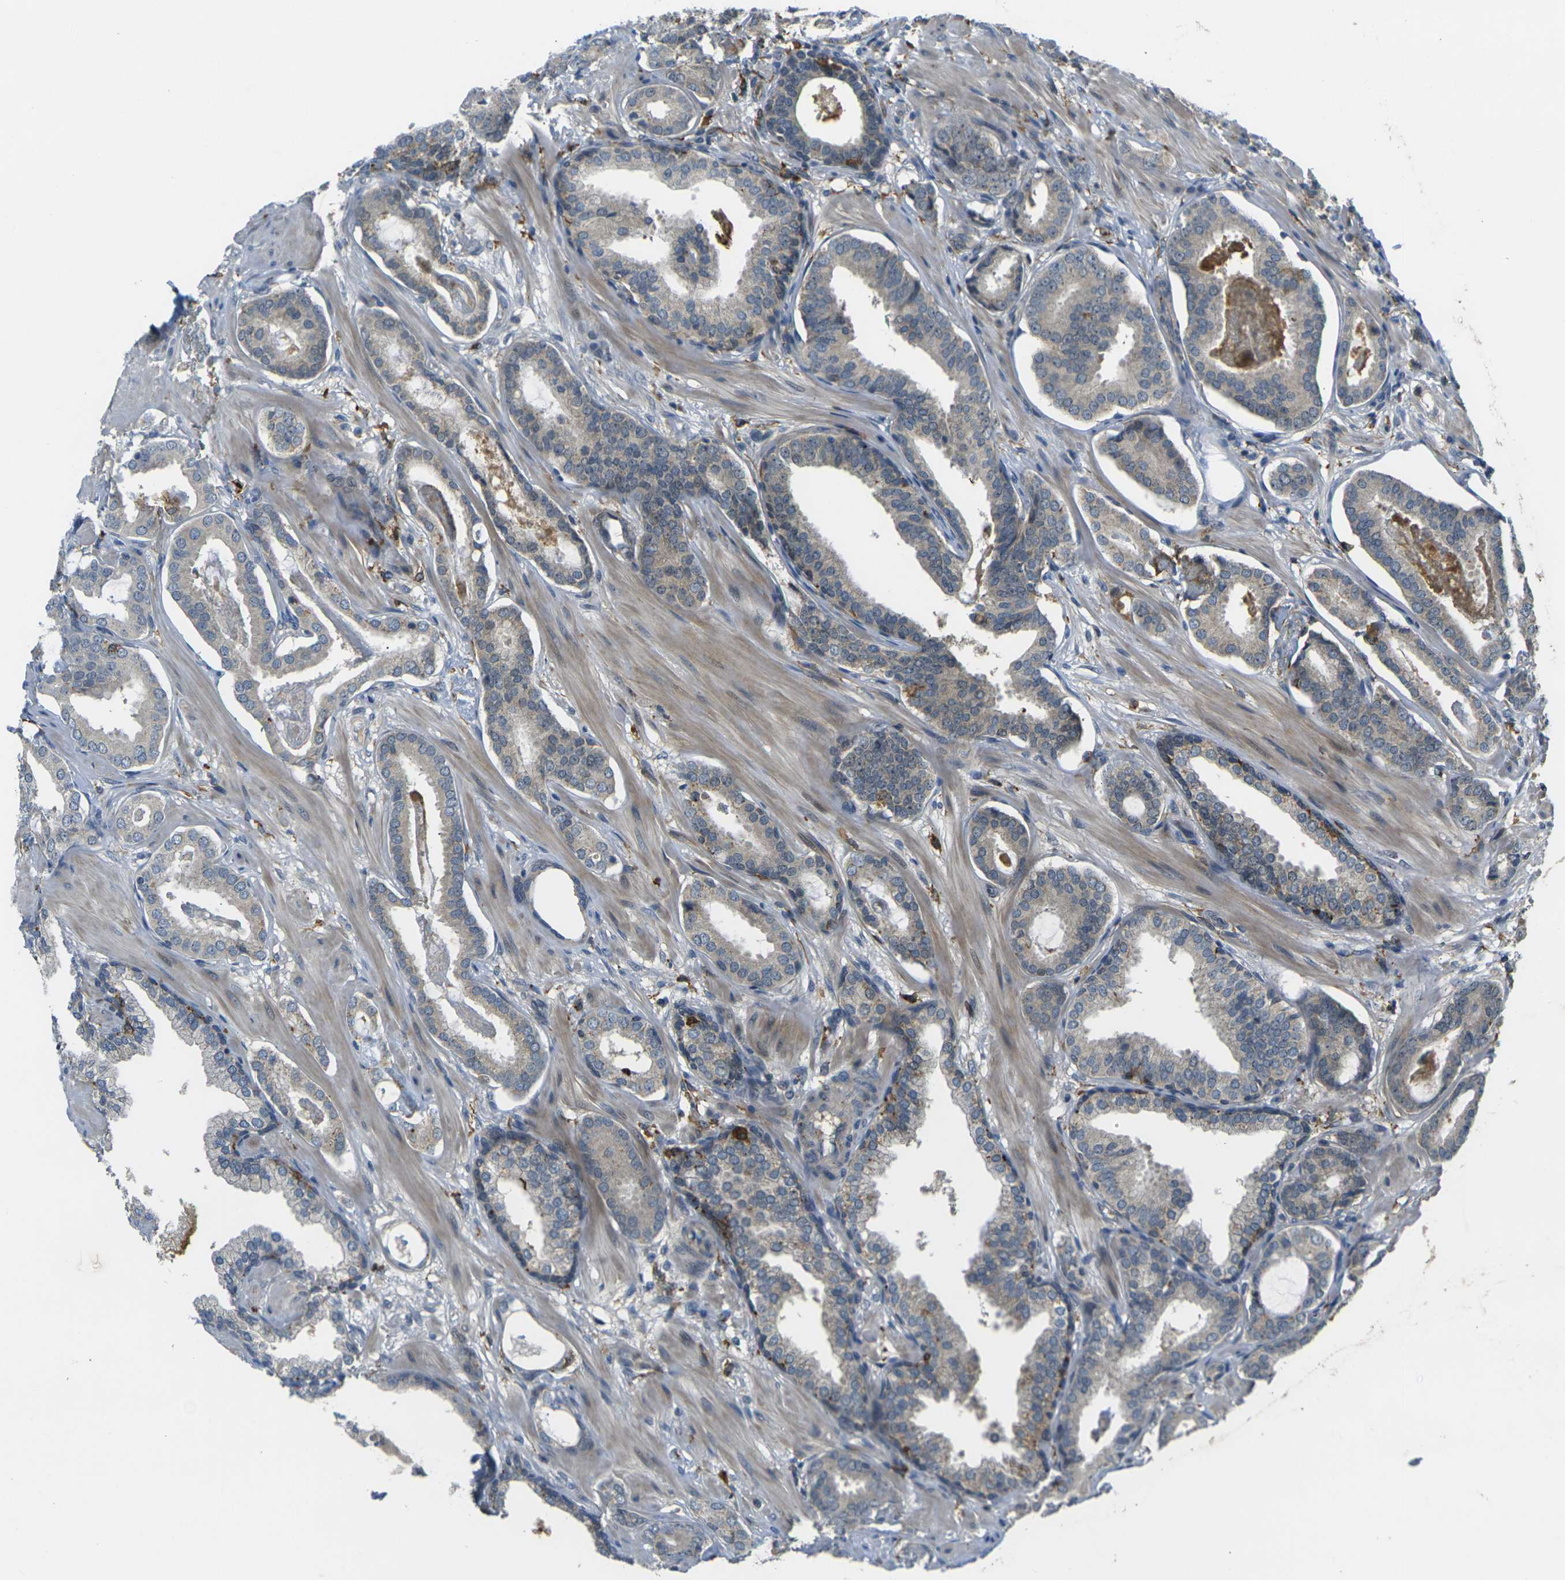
{"staining": {"intensity": "weak", "quantity": "25%-75%", "location": "cytoplasmic/membranous"}, "tissue": "prostate cancer", "cell_type": "Tumor cells", "image_type": "cancer", "snomed": [{"axis": "morphology", "description": "Adenocarcinoma, Low grade"}, {"axis": "topography", "description": "Prostate"}], "caption": "Protein analysis of prostate adenocarcinoma (low-grade) tissue reveals weak cytoplasmic/membranous expression in about 25%-75% of tumor cells.", "gene": "PIGL", "patient": {"sex": "male", "age": 53}}